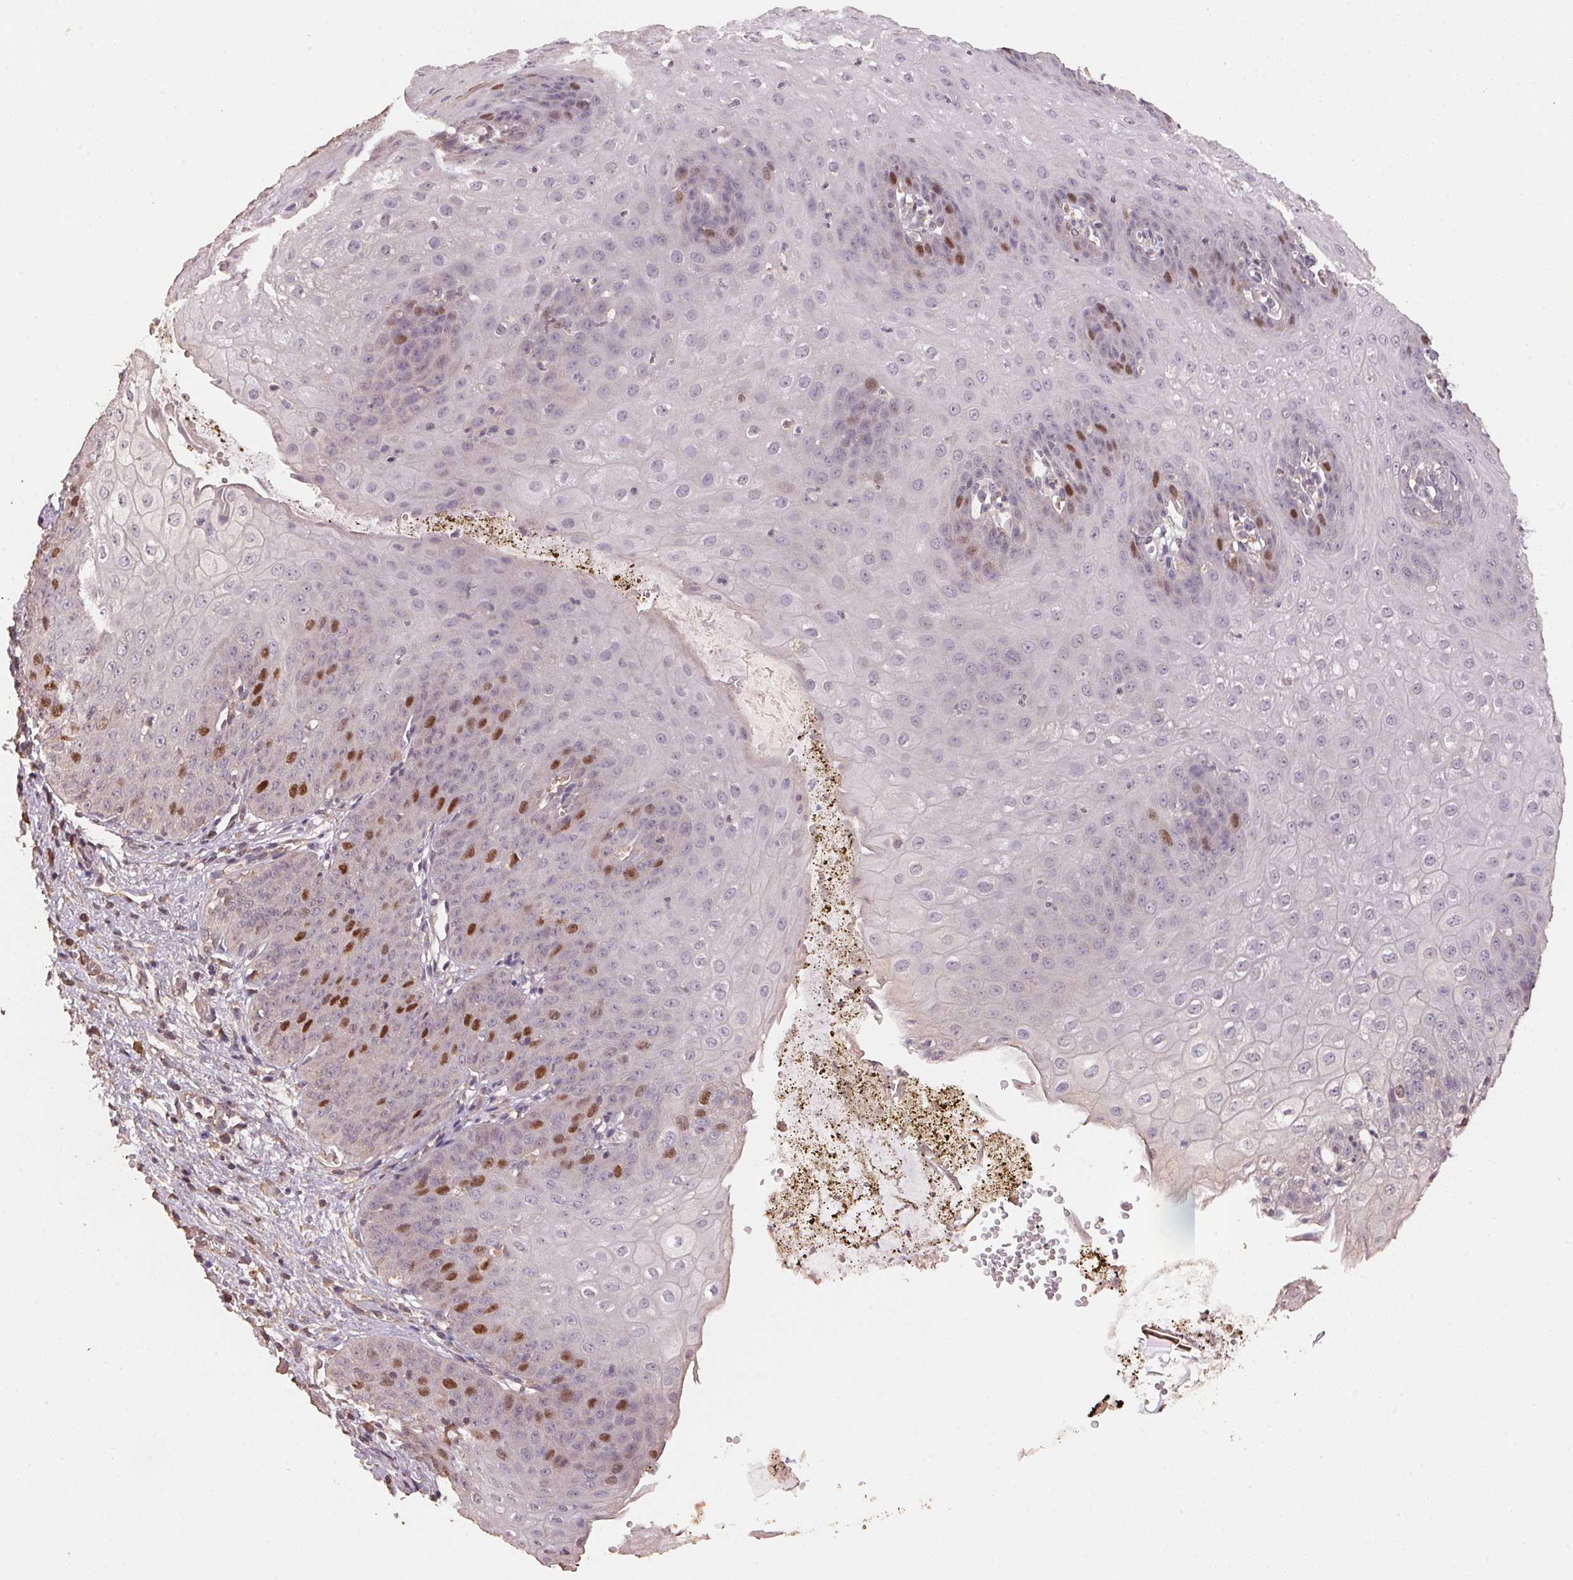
{"staining": {"intensity": "moderate", "quantity": "<25%", "location": "nuclear"}, "tissue": "esophagus", "cell_type": "Squamous epithelial cells", "image_type": "normal", "snomed": [{"axis": "morphology", "description": "Normal tissue, NOS"}, {"axis": "topography", "description": "Esophagus"}], "caption": "Benign esophagus exhibits moderate nuclear staining in about <25% of squamous epithelial cells, visualized by immunohistochemistry. (Brightfield microscopy of DAB IHC at high magnification).", "gene": "CENPF", "patient": {"sex": "male", "age": 71}}